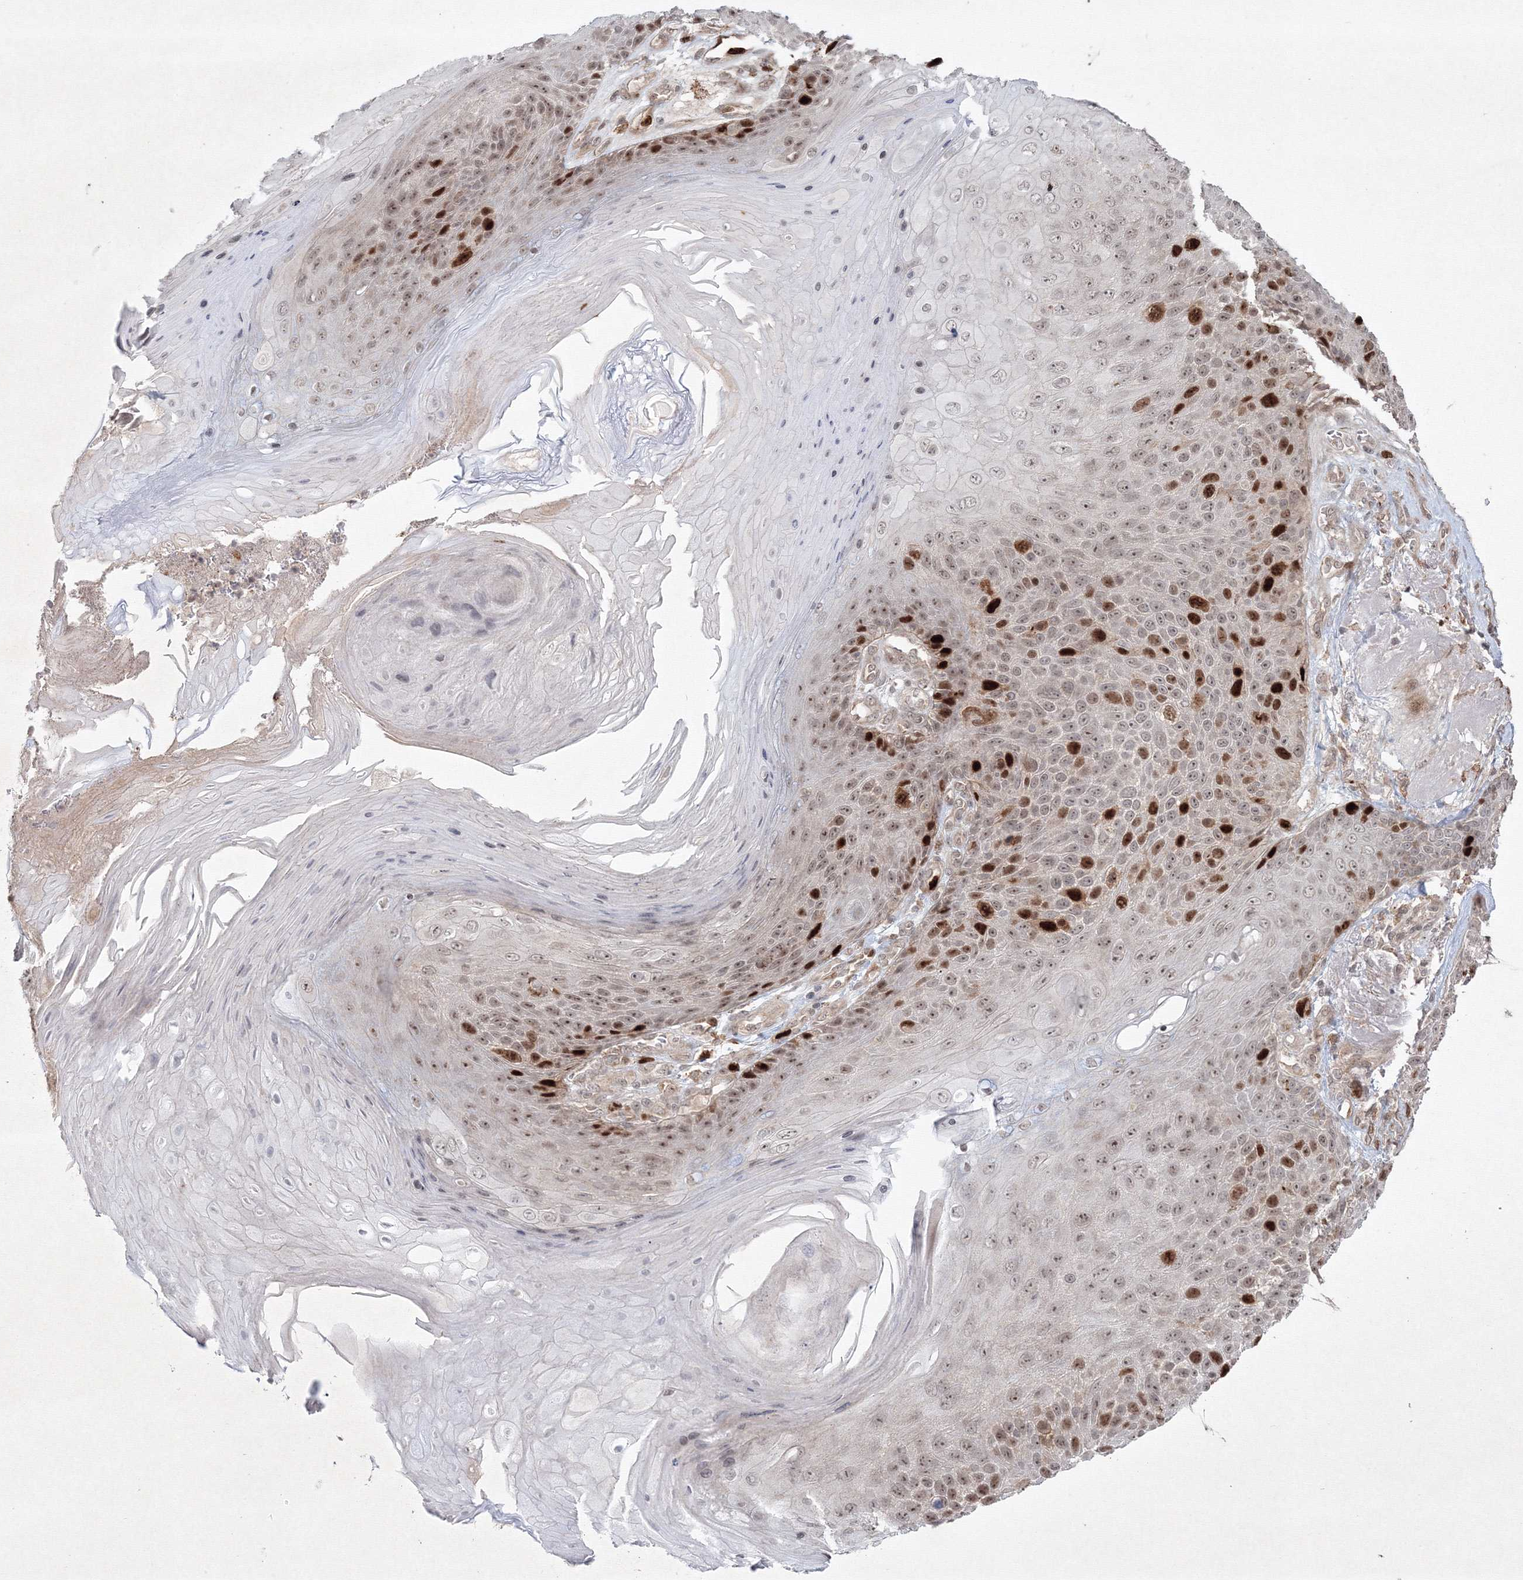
{"staining": {"intensity": "strong", "quantity": "25%-75%", "location": "cytoplasmic/membranous,nuclear"}, "tissue": "skin cancer", "cell_type": "Tumor cells", "image_type": "cancer", "snomed": [{"axis": "morphology", "description": "Squamous cell carcinoma, NOS"}, {"axis": "topography", "description": "Skin"}], "caption": "Brown immunohistochemical staining in human skin cancer (squamous cell carcinoma) shows strong cytoplasmic/membranous and nuclear staining in approximately 25%-75% of tumor cells. Nuclei are stained in blue.", "gene": "KIF20A", "patient": {"sex": "female", "age": 88}}